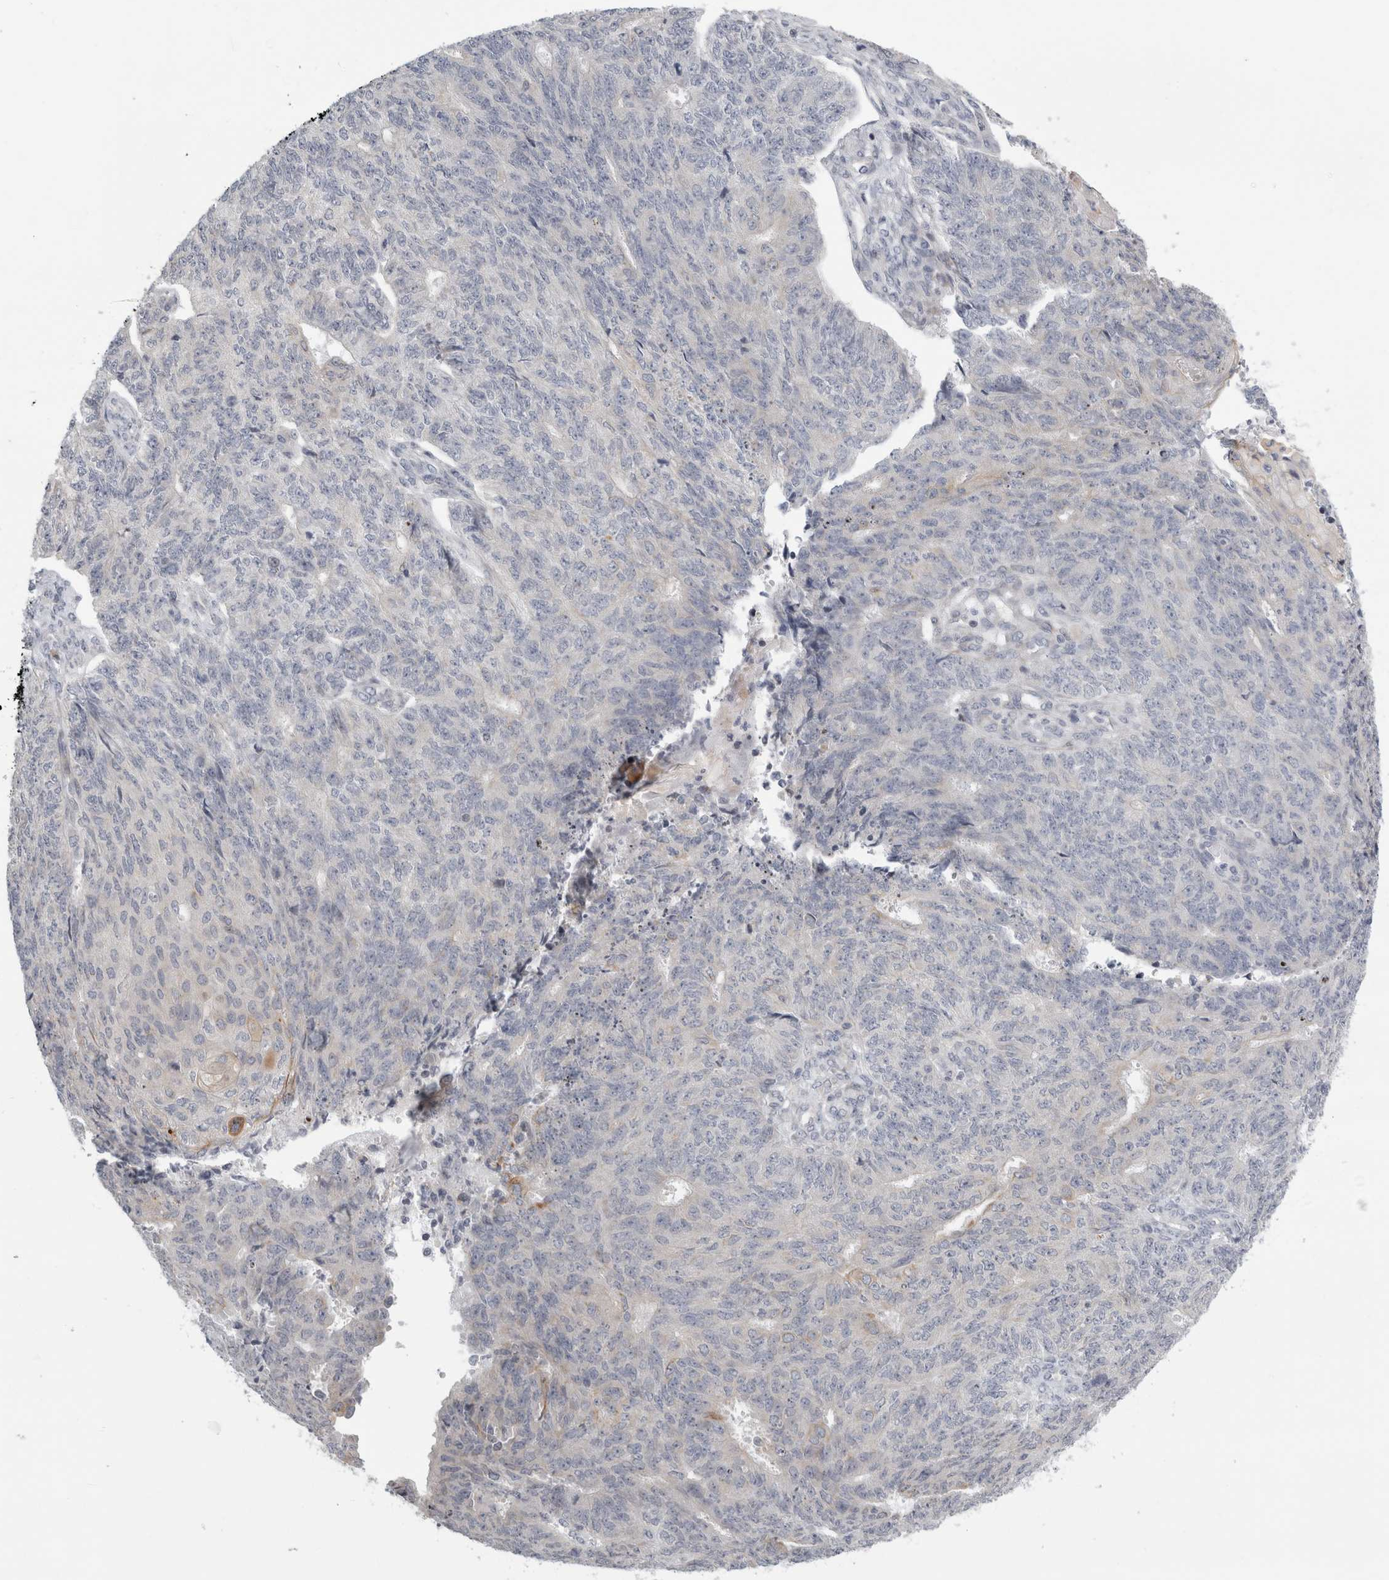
{"staining": {"intensity": "negative", "quantity": "none", "location": "none"}, "tissue": "endometrial cancer", "cell_type": "Tumor cells", "image_type": "cancer", "snomed": [{"axis": "morphology", "description": "Adenocarcinoma, NOS"}, {"axis": "topography", "description": "Endometrium"}], "caption": "The image shows no significant expression in tumor cells of endometrial cancer.", "gene": "UTP25", "patient": {"sex": "female", "age": 32}}